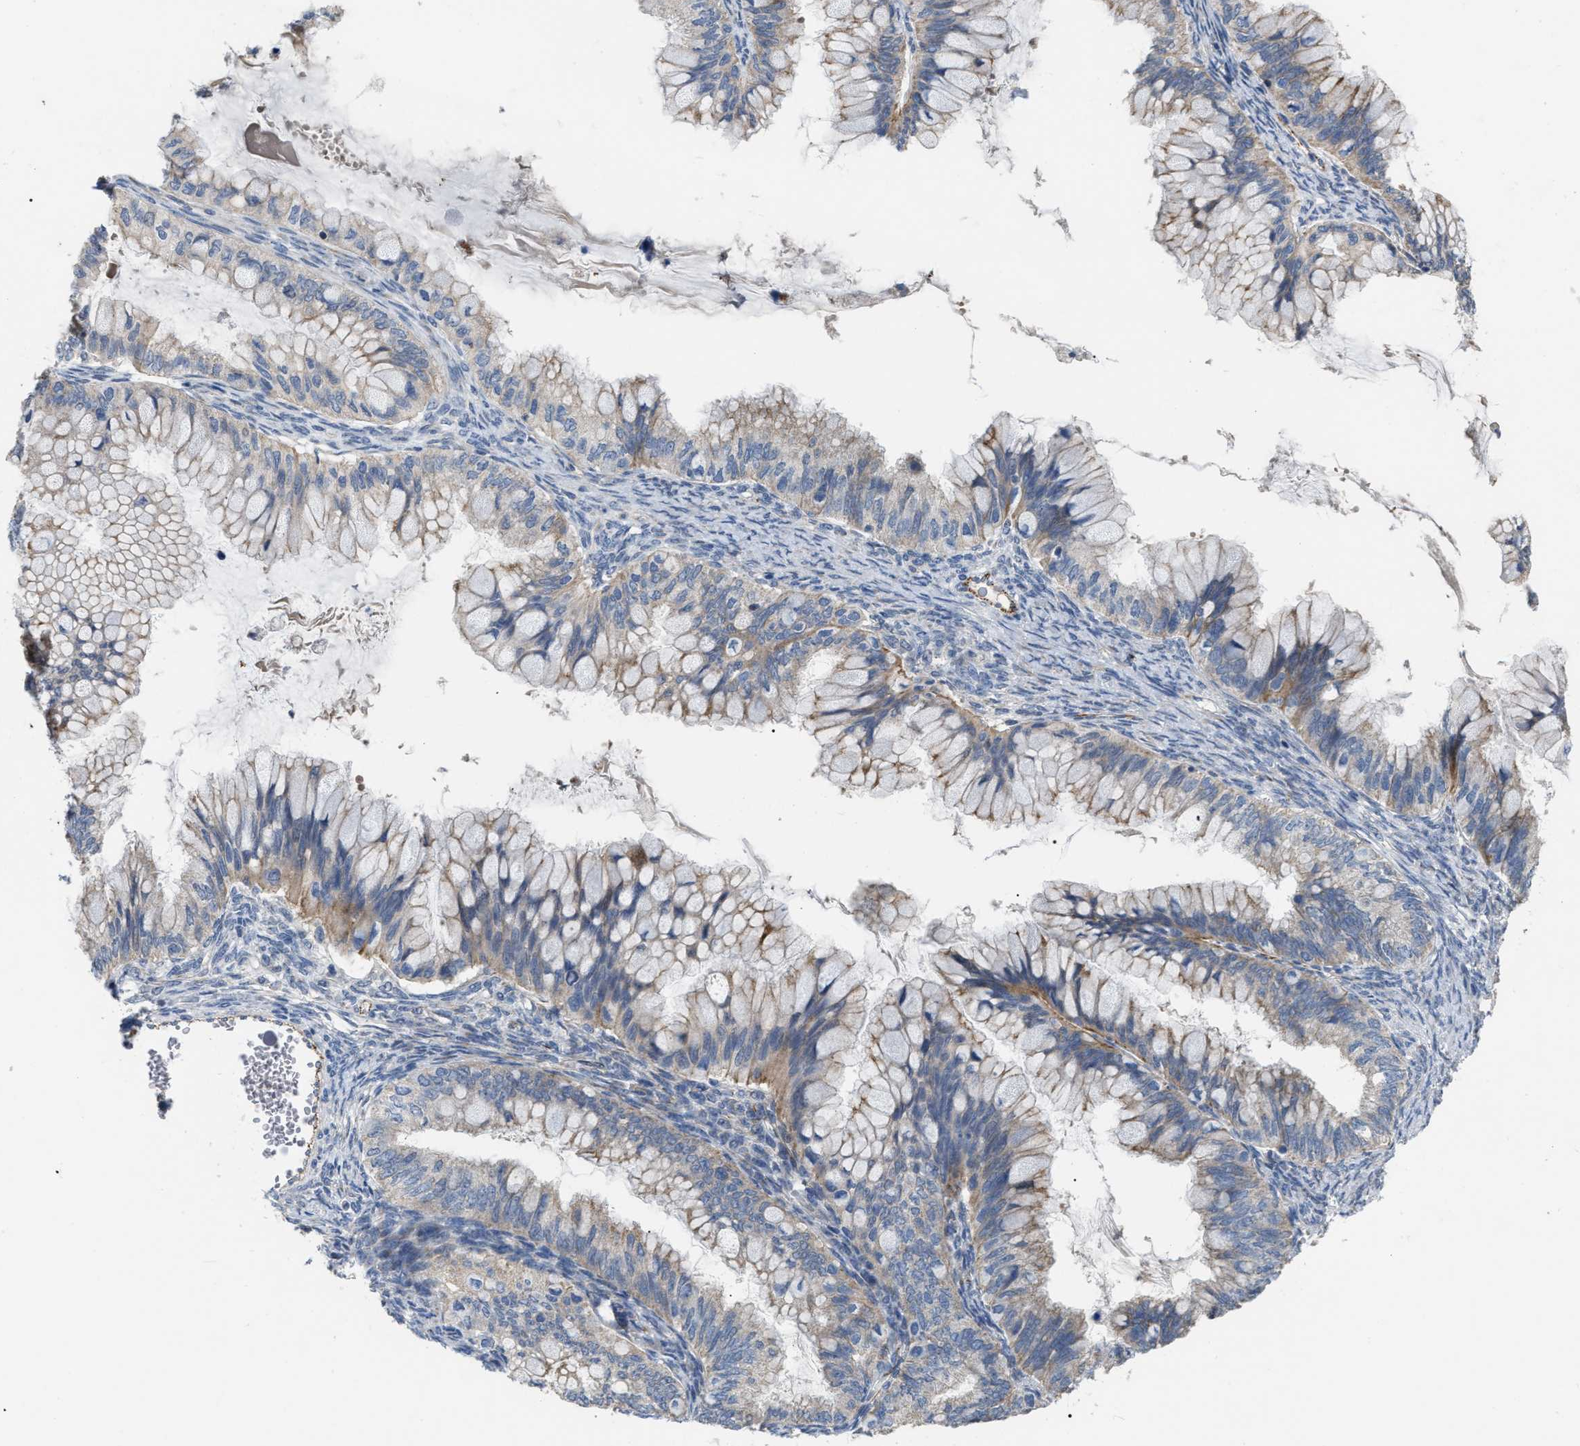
{"staining": {"intensity": "weak", "quantity": "25%-75%", "location": "cytoplasmic/membranous"}, "tissue": "ovarian cancer", "cell_type": "Tumor cells", "image_type": "cancer", "snomed": [{"axis": "morphology", "description": "Cystadenocarcinoma, mucinous, NOS"}, {"axis": "topography", "description": "Ovary"}], "caption": "Human ovarian cancer stained with a protein marker displays weak staining in tumor cells.", "gene": "DHX58", "patient": {"sex": "female", "age": 80}}